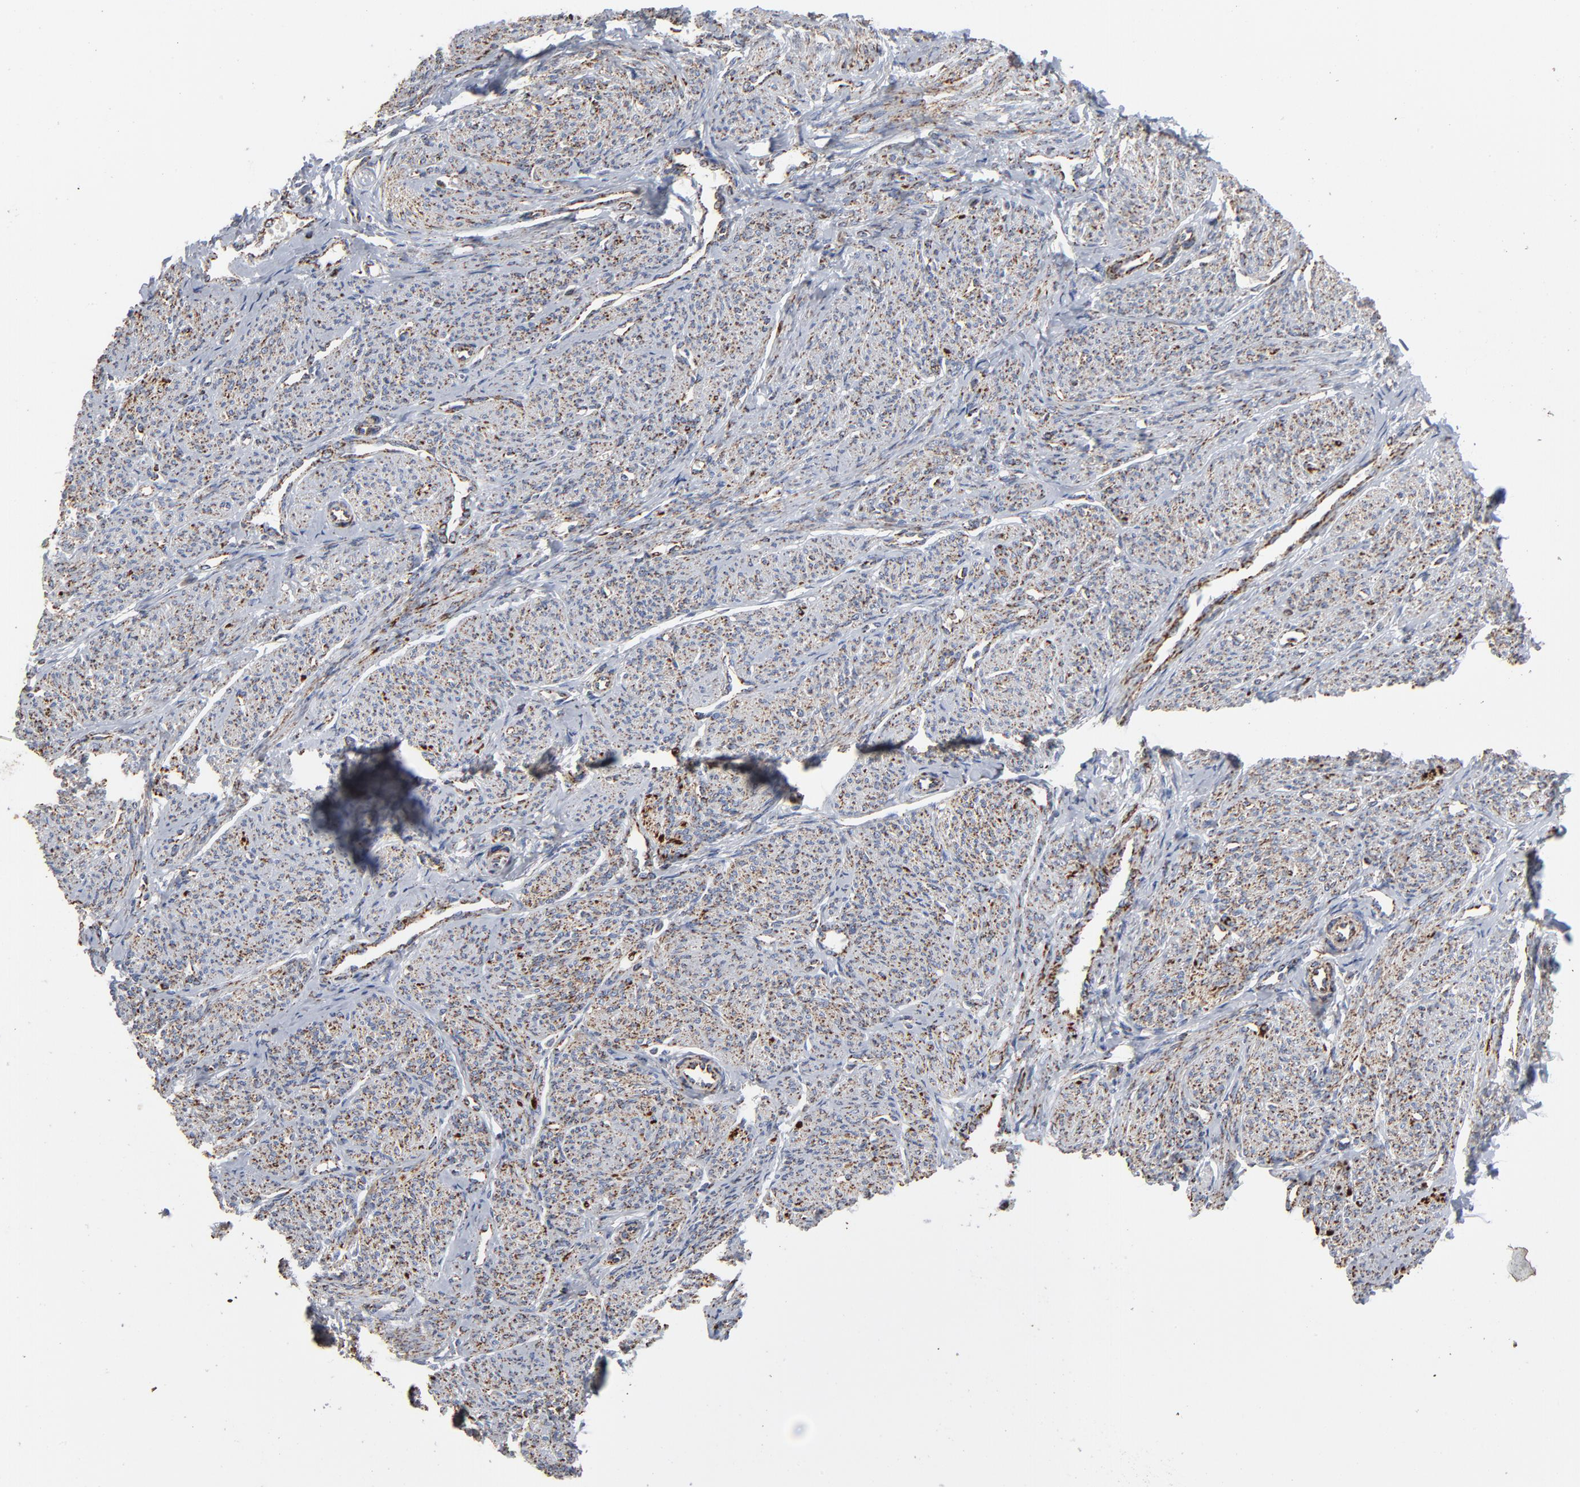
{"staining": {"intensity": "strong", "quantity": "25%-75%", "location": "cytoplasmic/membranous"}, "tissue": "smooth muscle", "cell_type": "Smooth muscle cells", "image_type": "normal", "snomed": [{"axis": "morphology", "description": "Normal tissue, NOS"}, {"axis": "topography", "description": "Smooth muscle"}], "caption": "IHC (DAB) staining of normal smooth muscle displays strong cytoplasmic/membranous protein positivity in about 25%-75% of smooth muscle cells. (brown staining indicates protein expression, while blue staining denotes nuclei).", "gene": "UQCRC1", "patient": {"sex": "female", "age": 65}}